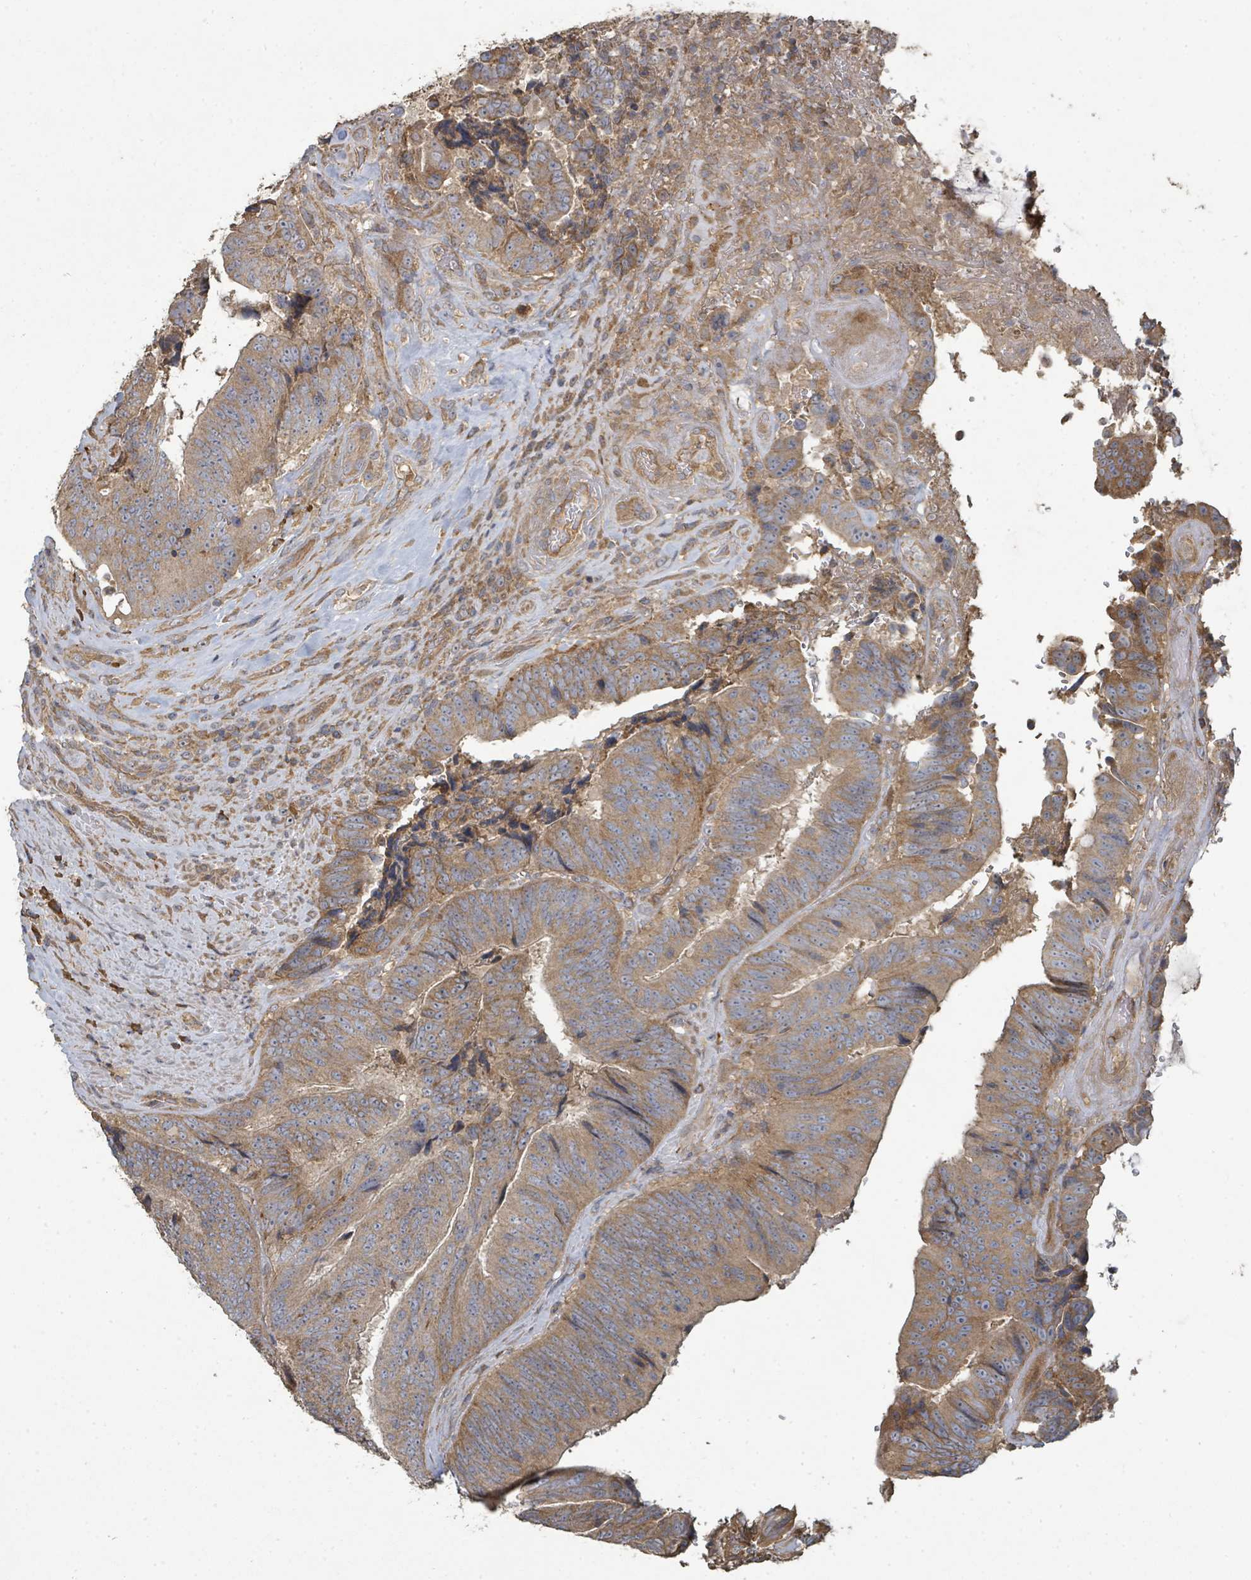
{"staining": {"intensity": "moderate", "quantity": ">75%", "location": "cytoplasmic/membranous"}, "tissue": "colorectal cancer", "cell_type": "Tumor cells", "image_type": "cancer", "snomed": [{"axis": "morphology", "description": "Adenocarcinoma, NOS"}, {"axis": "topography", "description": "Rectum"}], "caption": "DAB immunohistochemical staining of human colorectal adenocarcinoma reveals moderate cytoplasmic/membranous protein positivity in about >75% of tumor cells.", "gene": "WDFY1", "patient": {"sex": "male", "age": 72}}